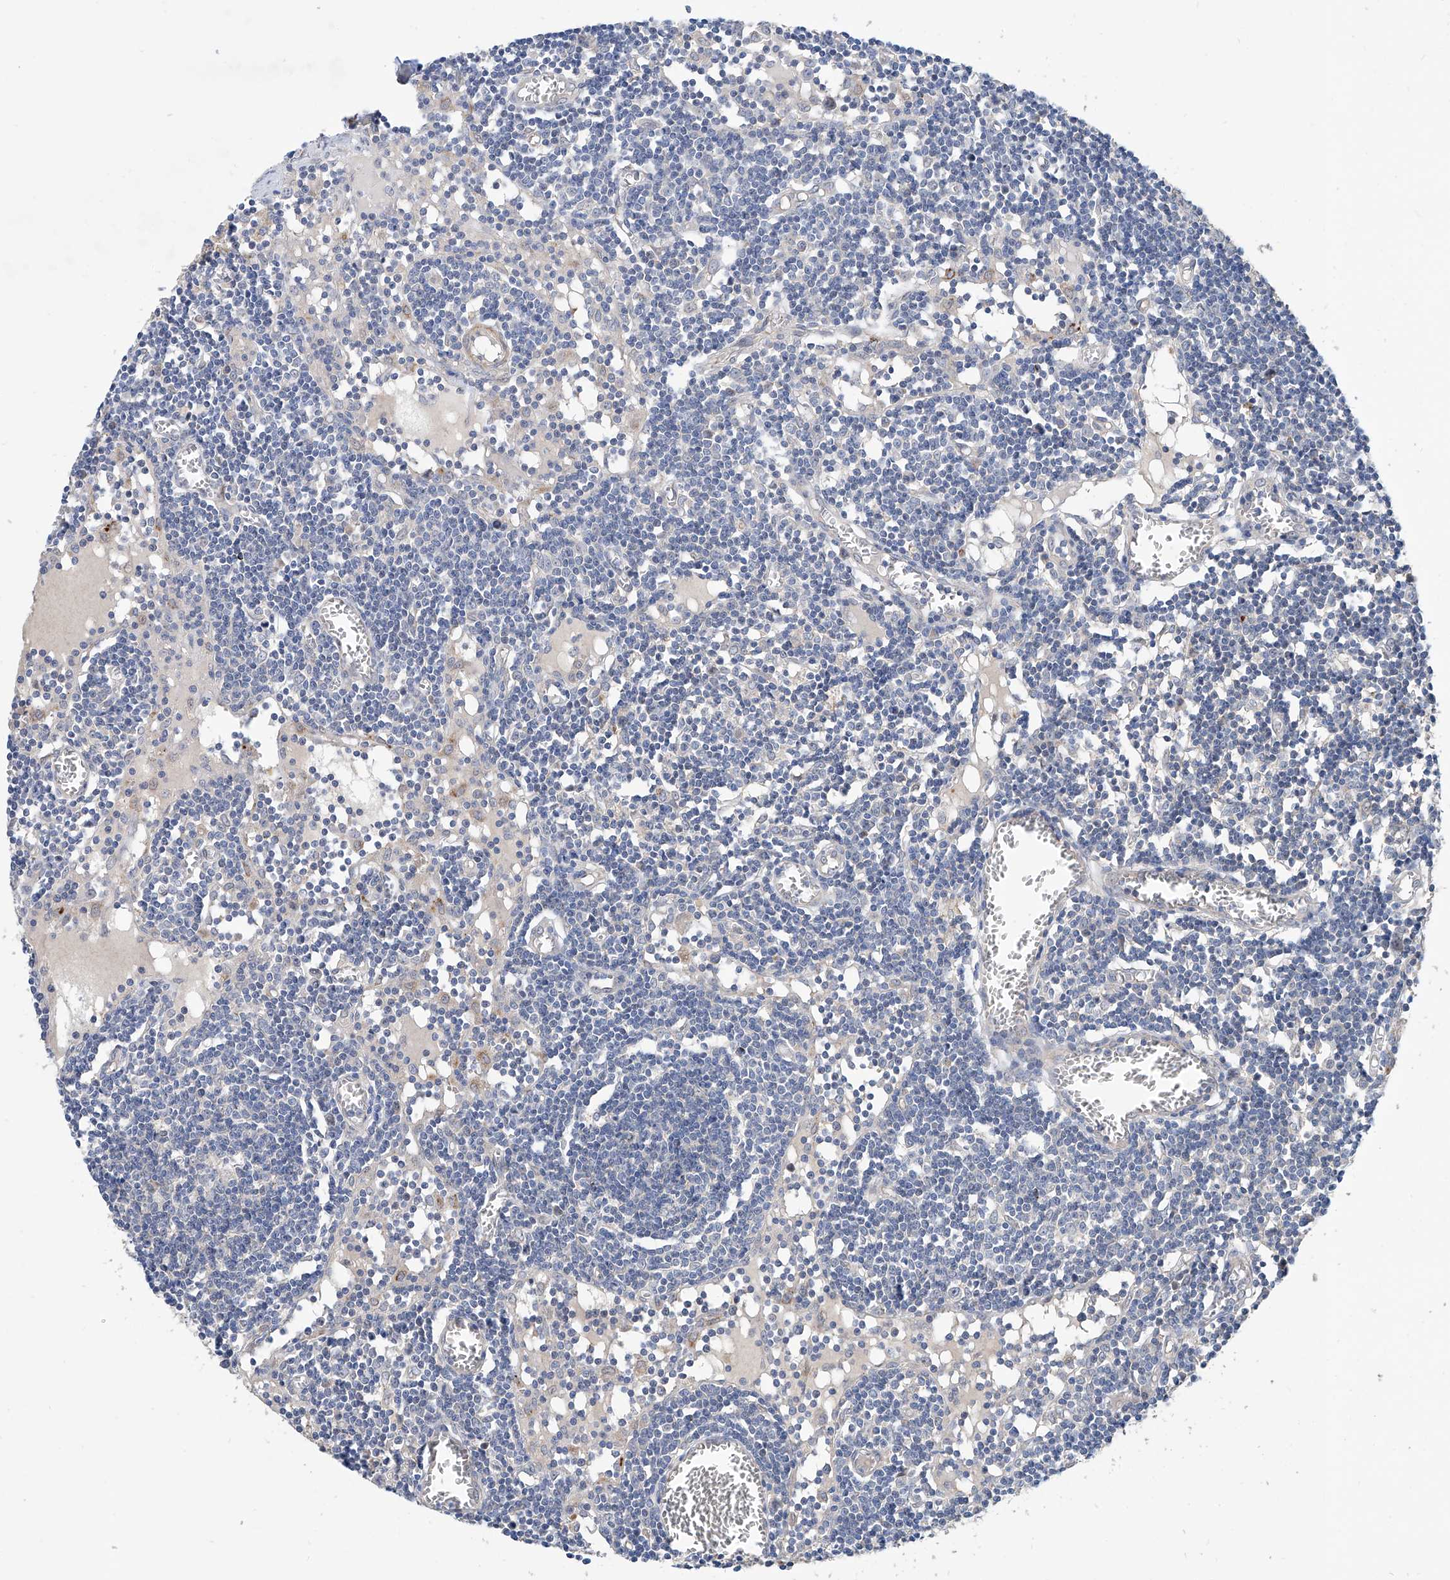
{"staining": {"intensity": "negative", "quantity": "none", "location": "none"}, "tissue": "lymph node", "cell_type": "Germinal center cells", "image_type": "normal", "snomed": [{"axis": "morphology", "description": "Normal tissue, NOS"}, {"axis": "topography", "description": "Lymph node"}], "caption": "Immunohistochemistry photomicrograph of benign lymph node: human lymph node stained with DAB exhibits no significant protein staining in germinal center cells. (Brightfield microscopy of DAB (3,3'-diaminobenzidine) IHC at high magnification).", "gene": "MAGEE2", "patient": {"sex": "female", "age": 11}}